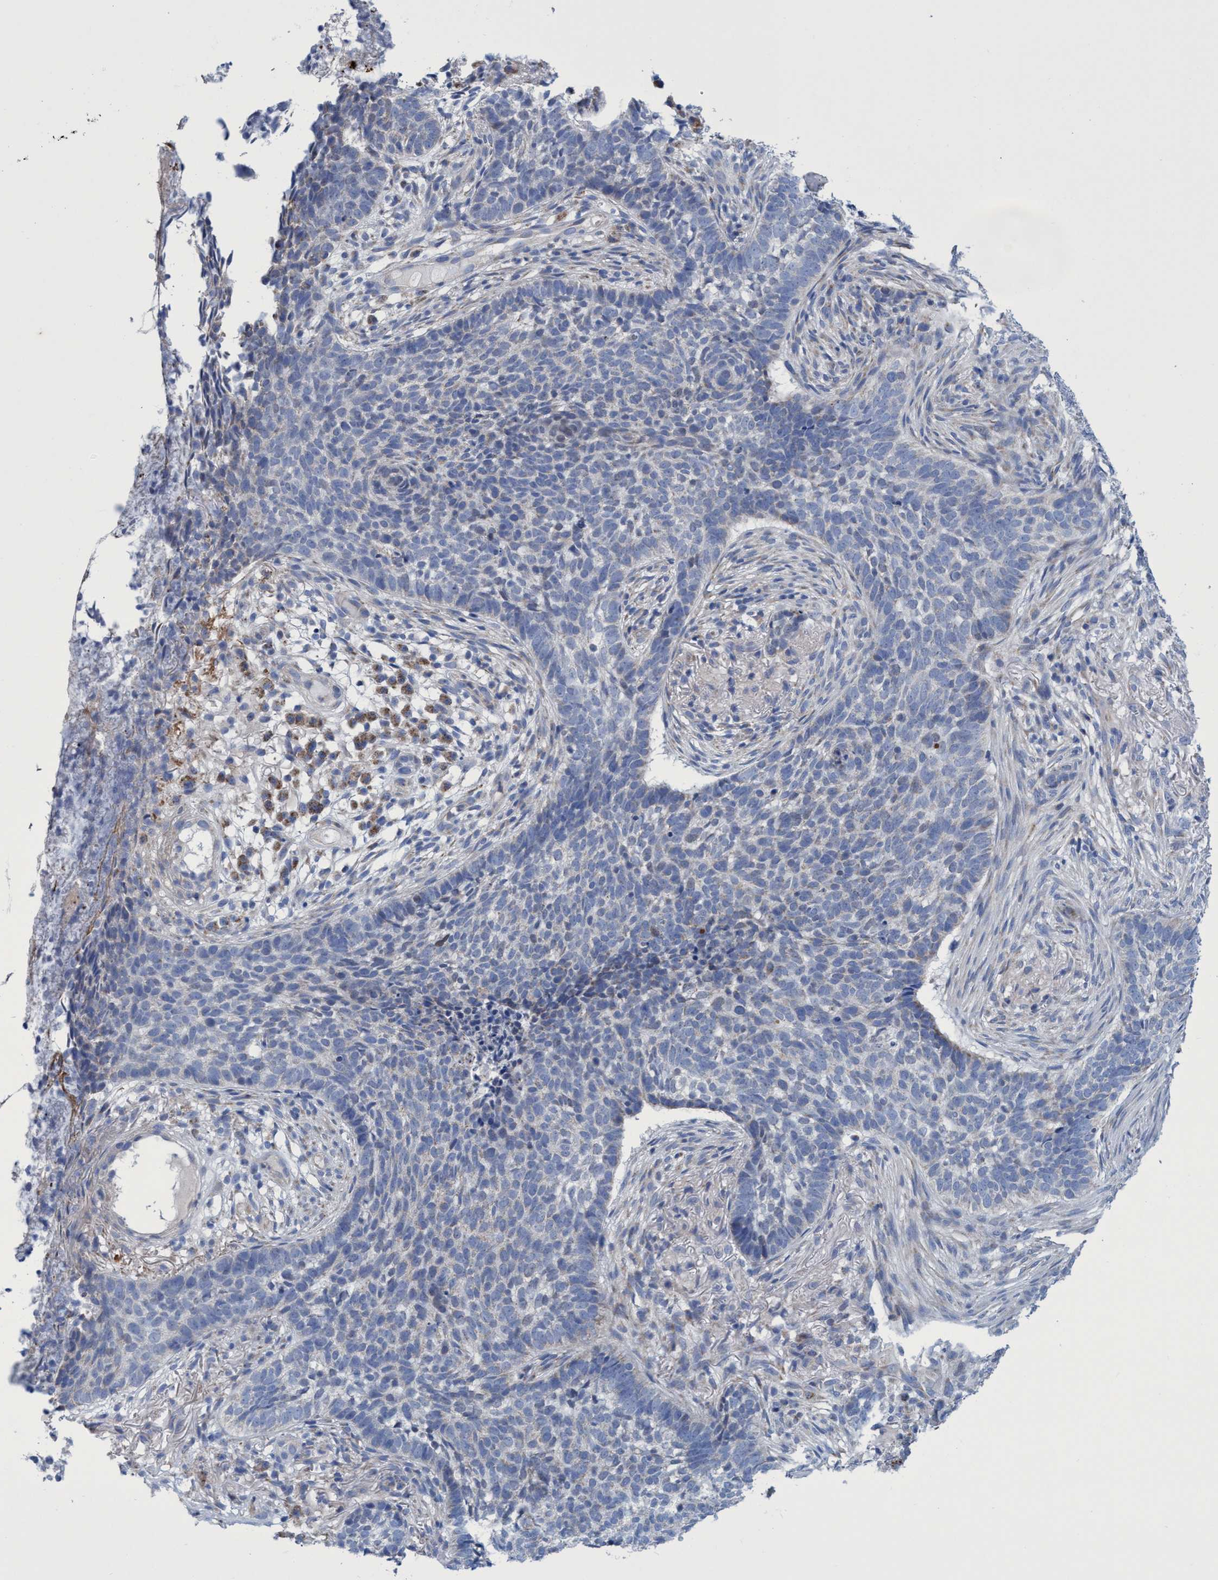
{"staining": {"intensity": "negative", "quantity": "none", "location": "none"}, "tissue": "skin cancer", "cell_type": "Tumor cells", "image_type": "cancer", "snomed": [{"axis": "morphology", "description": "Basal cell carcinoma"}, {"axis": "topography", "description": "Skin"}], "caption": "Basal cell carcinoma (skin) was stained to show a protein in brown. There is no significant positivity in tumor cells.", "gene": "ZNF750", "patient": {"sex": "male", "age": 85}}